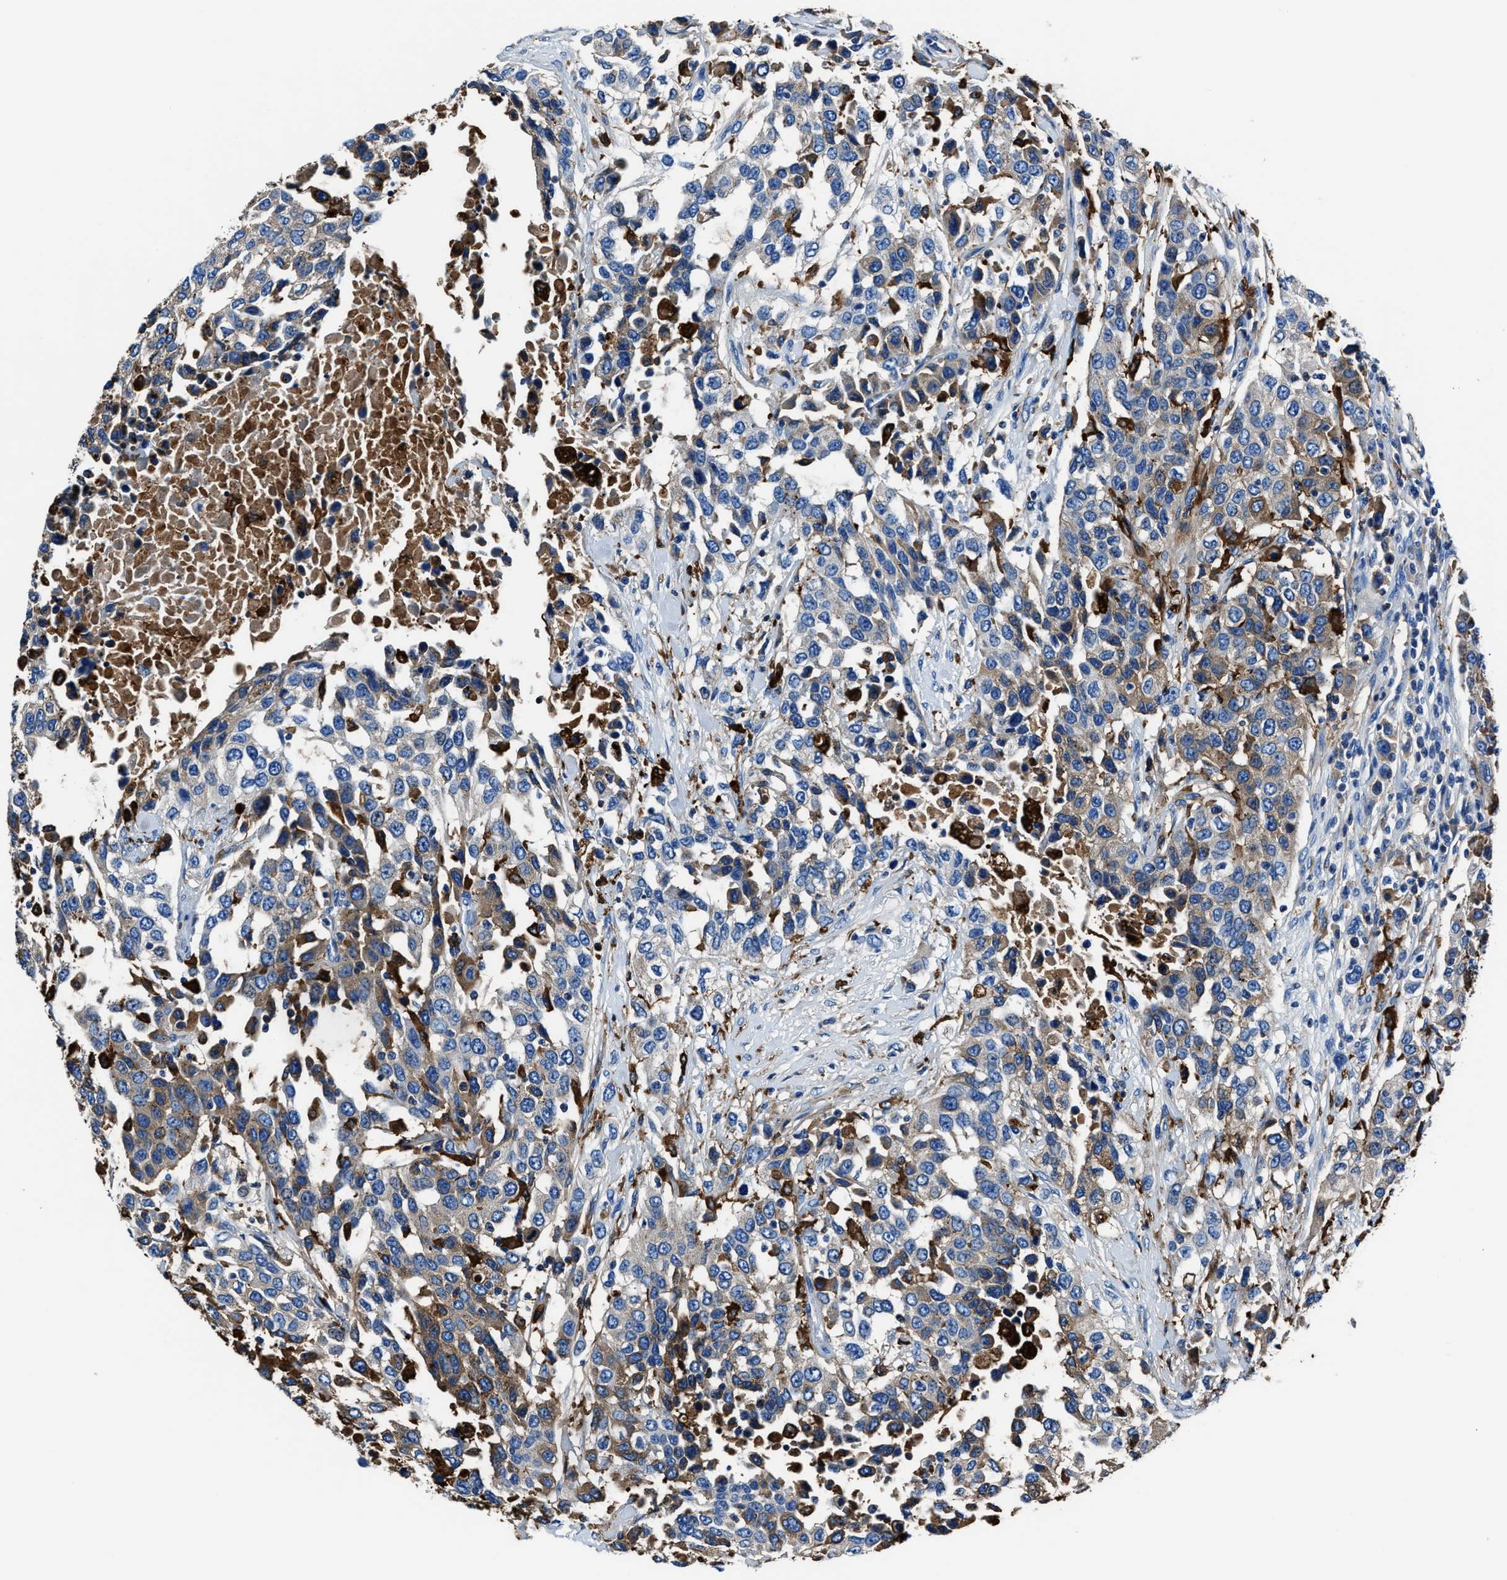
{"staining": {"intensity": "weak", "quantity": "25%-75%", "location": "cytoplasmic/membranous"}, "tissue": "urothelial cancer", "cell_type": "Tumor cells", "image_type": "cancer", "snomed": [{"axis": "morphology", "description": "Urothelial carcinoma, High grade"}, {"axis": "topography", "description": "Urinary bladder"}], "caption": "DAB (3,3'-diaminobenzidine) immunohistochemical staining of human urothelial carcinoma (high-grade) shows weak cytoplasmic/membranous protein positivity in about 25%-75% of tumor cells.", "gene": "FTL", "patient": {"sex": "female", "age": 80}}